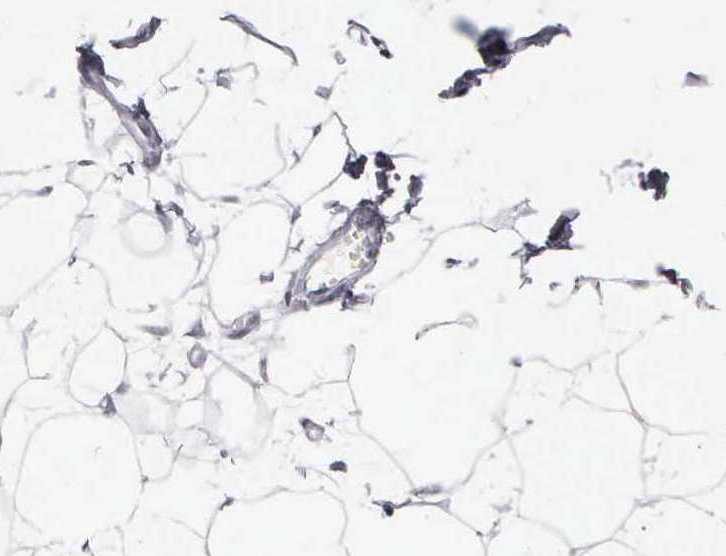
{"staining": {"intensity": "negative", "quantity": "none", "location": "none"}, "tissue": "adipose tissue", "cell_type": "Adipocytes", "image_type": "normal", "snomed": [{"axis": "morphology", "description": "Normal tissue, NOS"}, {"axis": "topography", "description": "Breast"}], "caption": "Photomicrograph shows no significant protein staining in adipocytes of unremarkable adipose tissue.", "gene": "NKX2", "patient": {"sex": "female", "age": 45}}